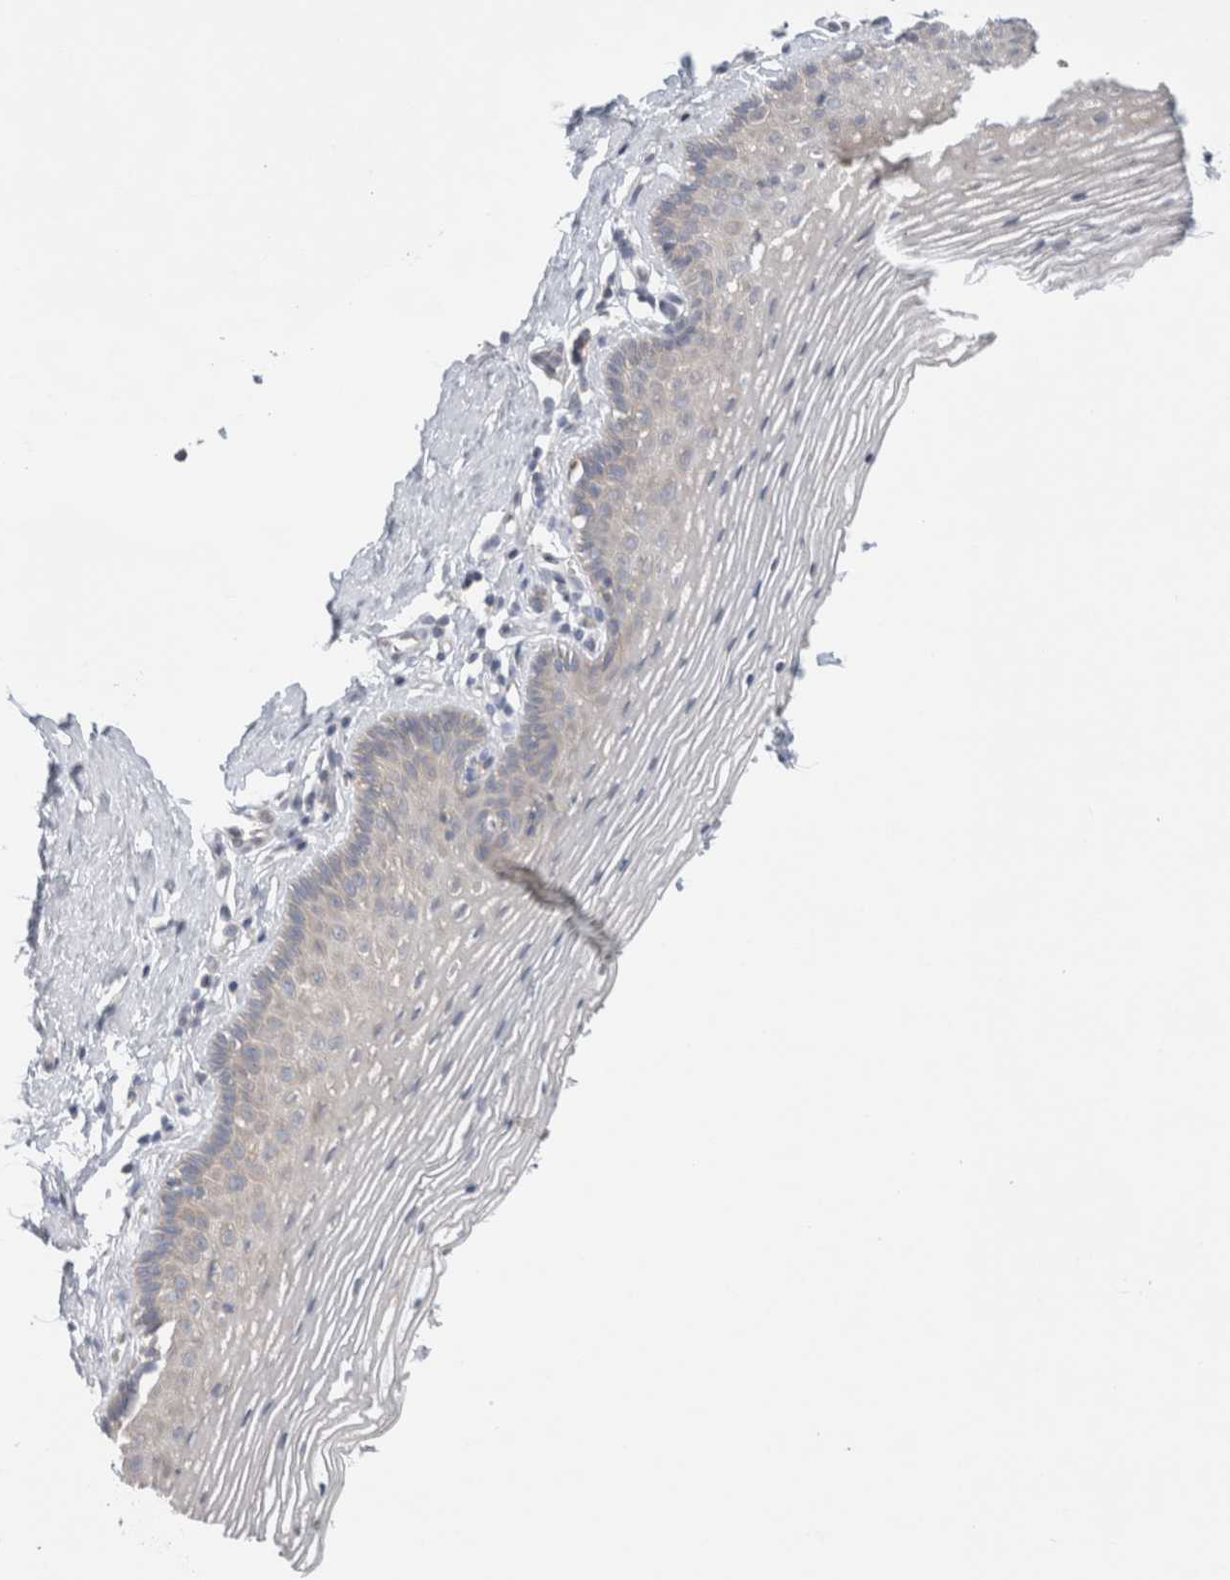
{"staining": {"intensity": "negative", "quantity": "none", "location": "none"}, "tissue": "vagina", "cell_type": "Squamous epithelial cells", "image_type": "normal", "snomed": [{"axis": "morphology", "description": "Normal tissue, NOS"}, {"axis": "topography", "description": "Vagina"}], "caption": "A high-resolution photomicrograph shows immunohistochemistry staining of normal vagina, which demonstrates no significant staining in squamous epithelial cells. (Stains: DAB IHC with hematoxylin counter stain, Microscopy: brightfield microscopy at high magnification).", "gene": "NDOR1", "patient": {"sex": "female", "age": 32}}